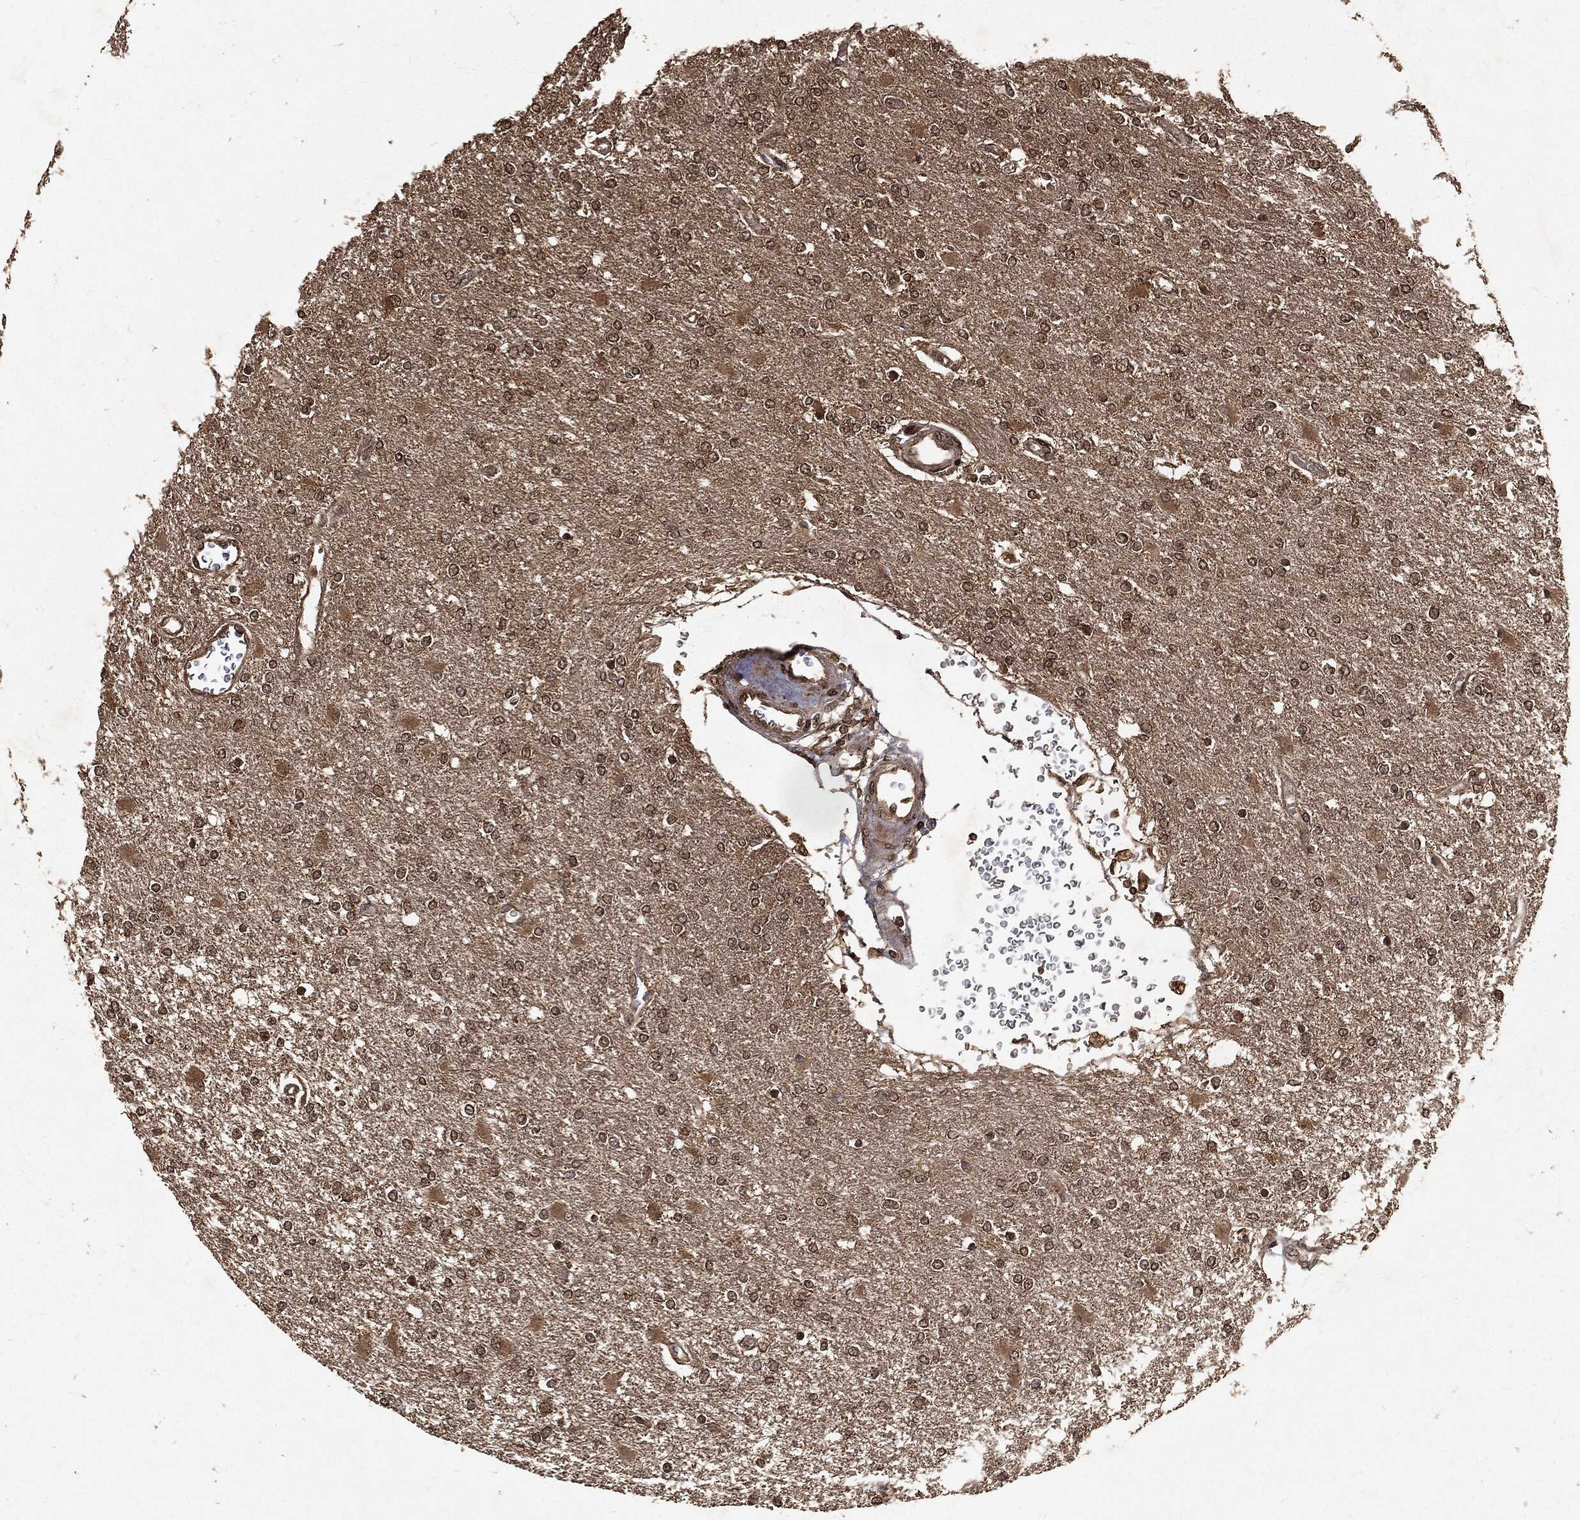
{"staining": {"intensity": "weak", "quantity": ">75%", "location": "cytoplasmic/membranous"}, "tissue": "glioma", "cell_type": "Tumor cells", "image_type": "cancer", "snomed": [{"axis": "morphology", "description": "Glioma, malignant, High grade"}, {"axis": "topography", "description": "Cerebral cortex"}], "caption": "The micrograph reveals immunohistochemical staining of glioma. There is weak cytoplasmic/membranous positivity is seen in about >75% of tumor cells.", "gene": "ZNF226", "patient": {"sex": "male", "age": 79}}